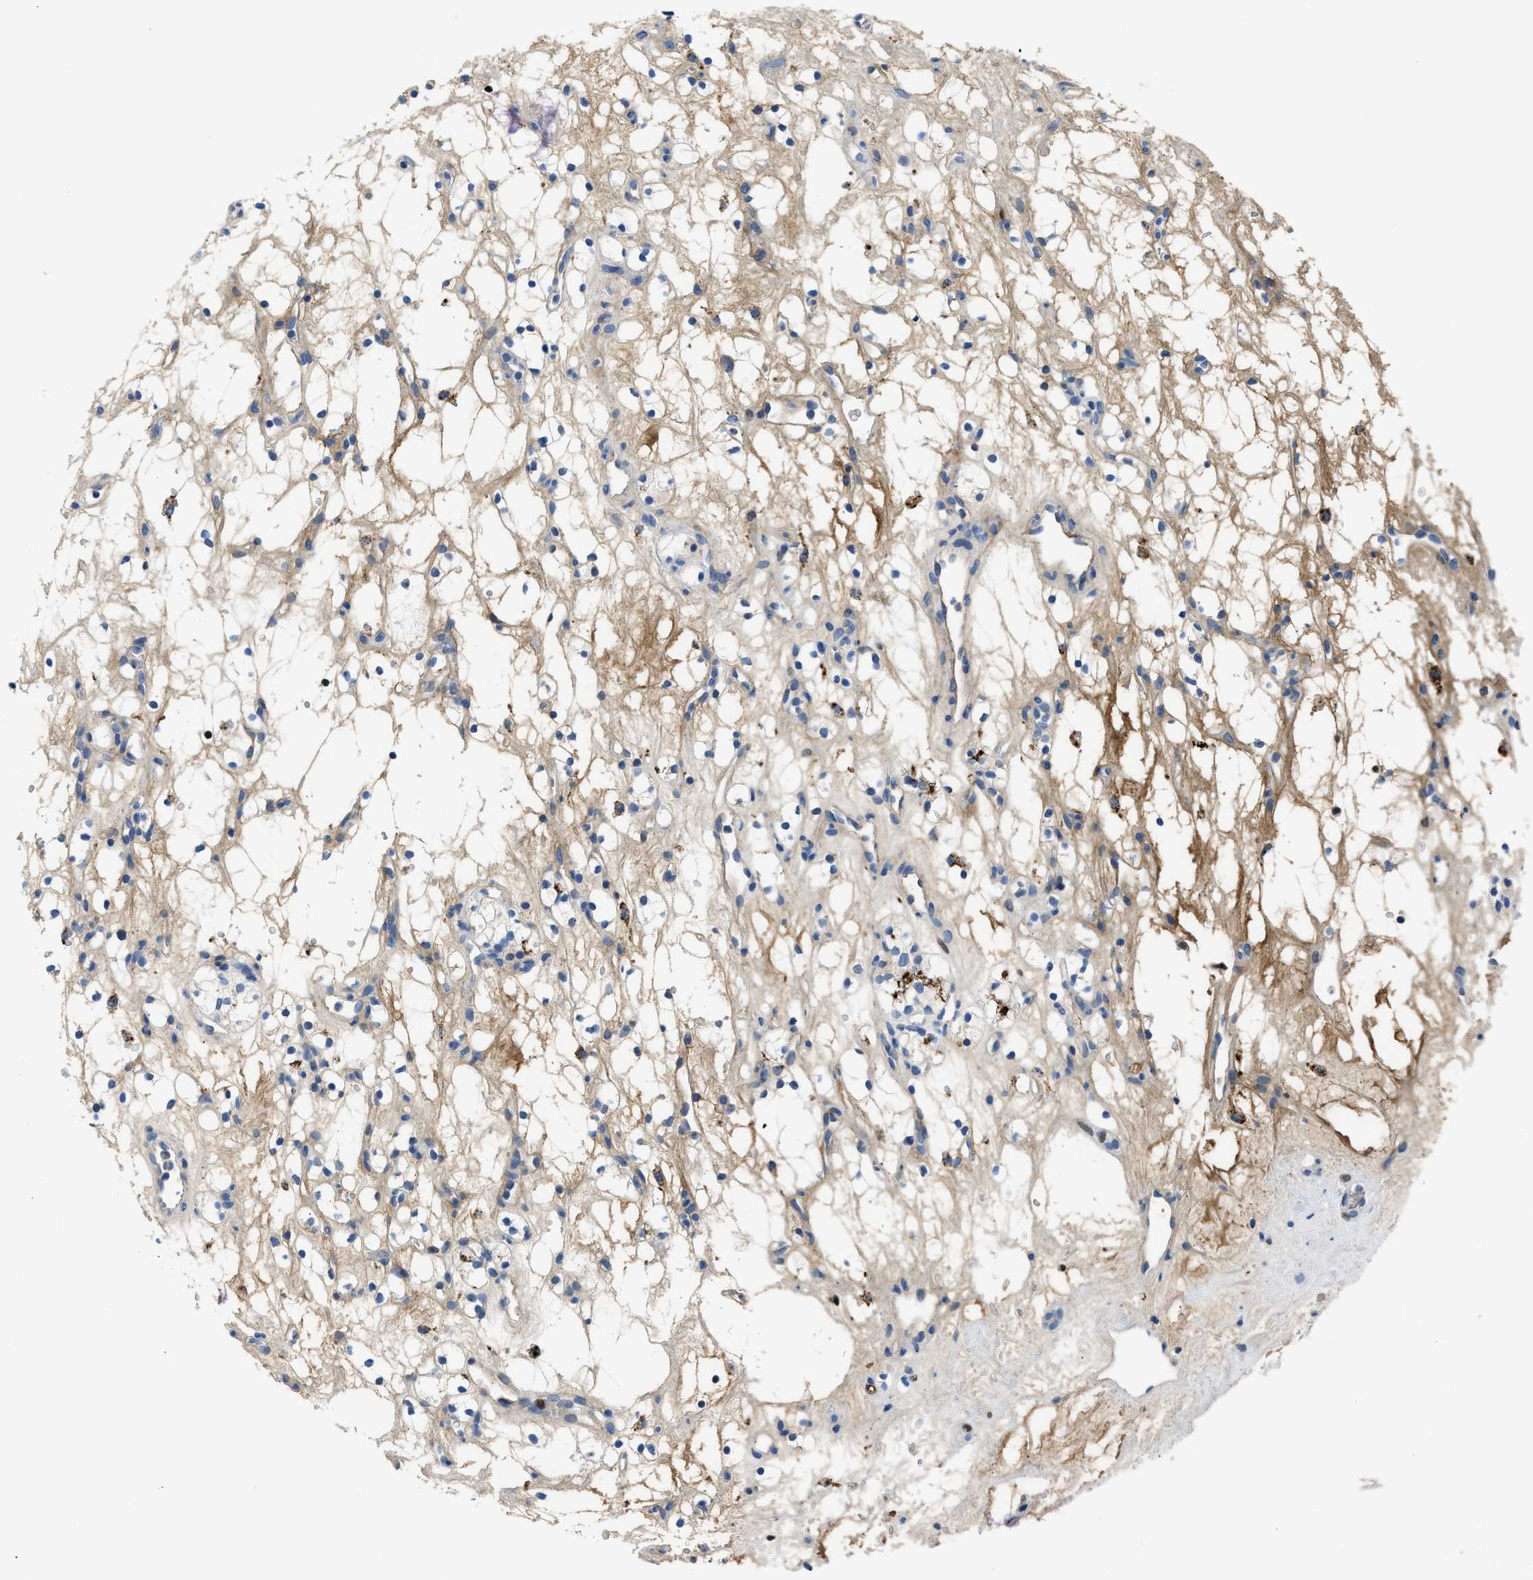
{"staining": {"intensity": "weak", "quantity": "25%-75%", "location": "cytoplasmic/membranous"}, "tissue": "renal cancer", "cell_type": "Tumor cells", "image_type": "cancer", "snomed": [{"axis": "morphology", "description": "Adenocarcinoma, NOS"}, {"axis": "topography", "description": "Kidney"}], "caption": "An image showing weak cytoplasmic/membranous positivity in about 25%-75% of tumor cells in adenocarcinoma (renal), as visualized by brown immunohistochemical staining.", "gene": "LEF1", "patient": {"sex": "female", "age": 60}}